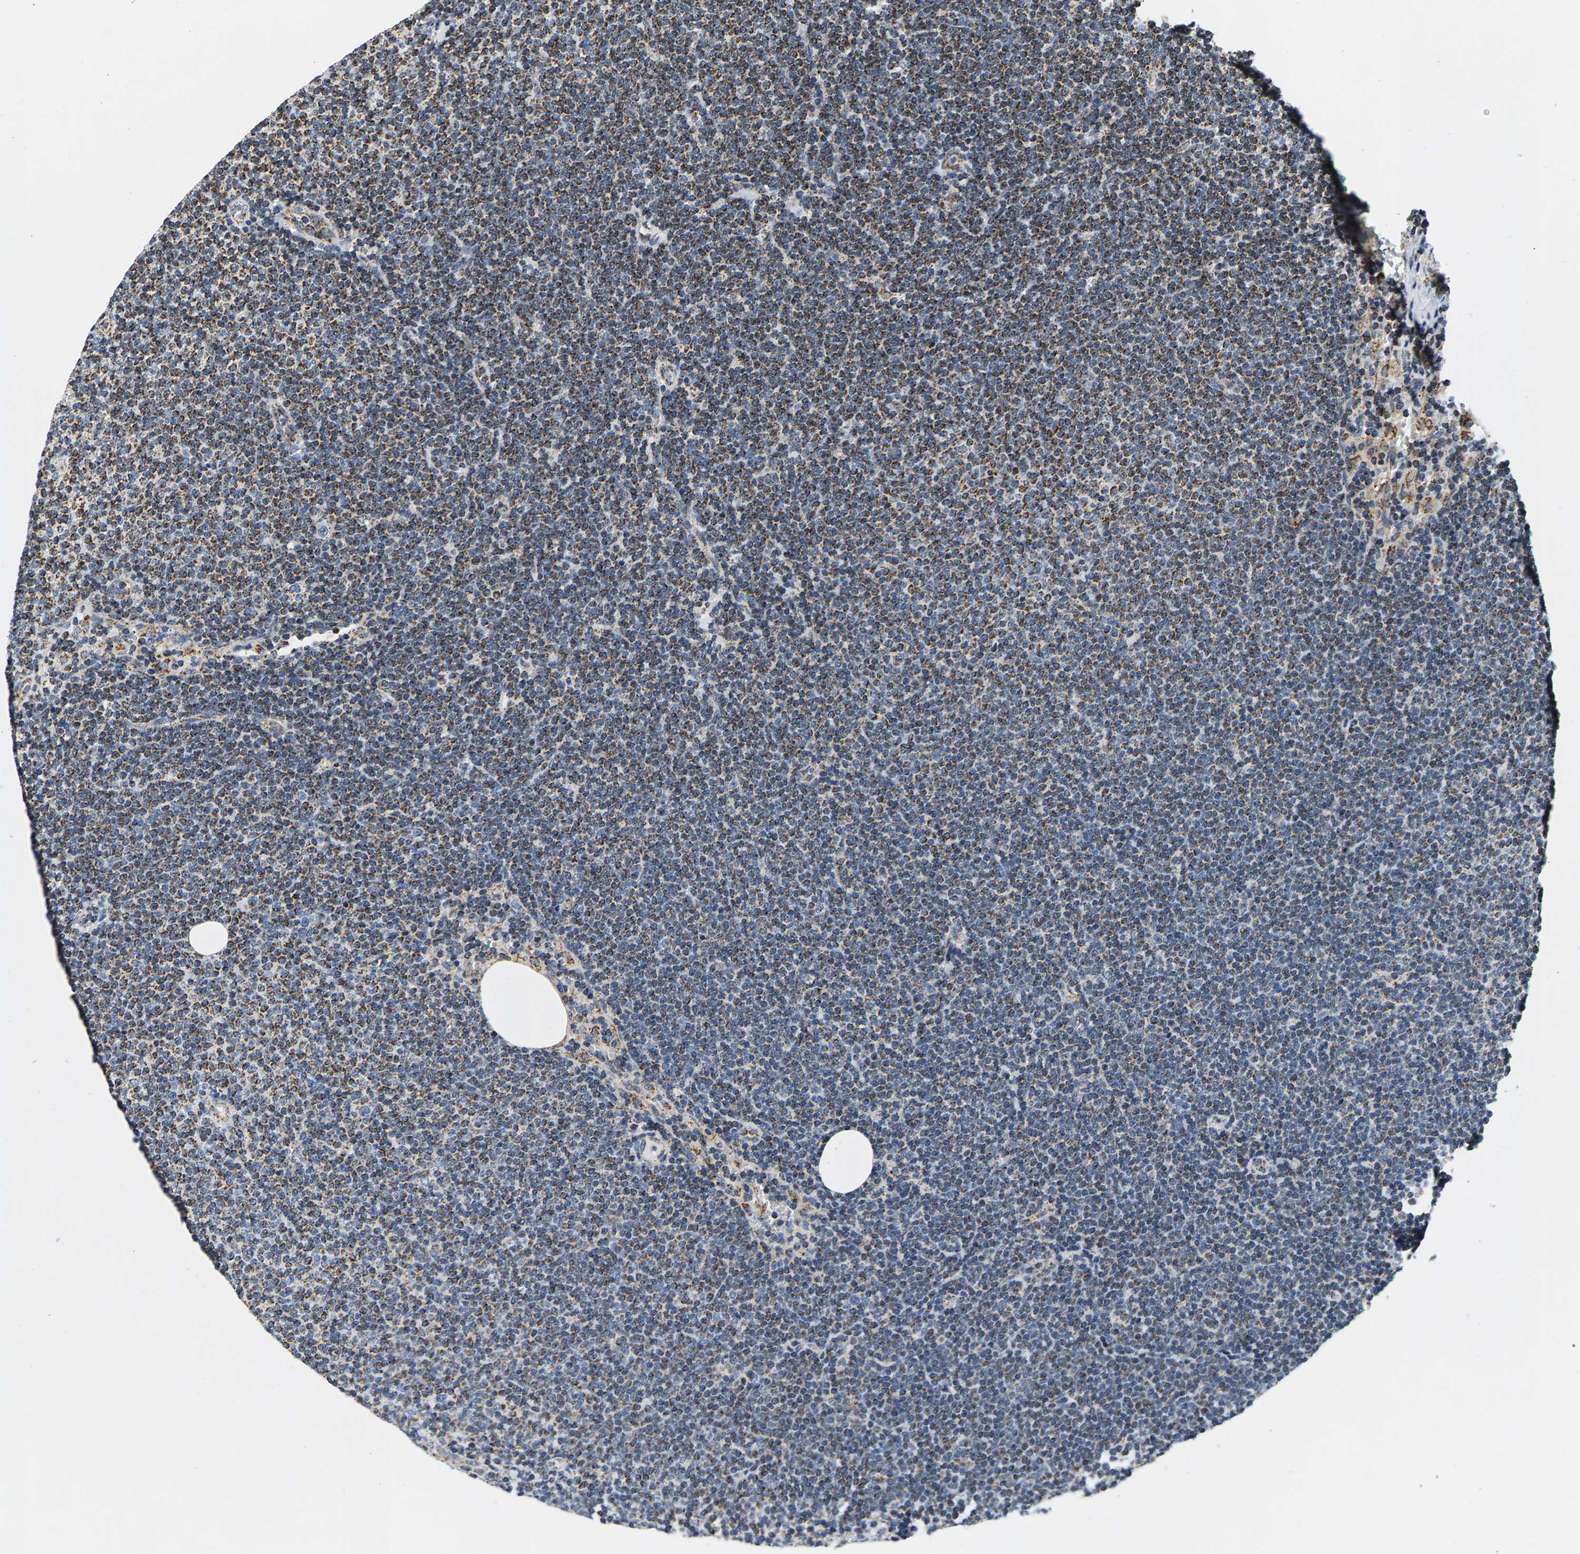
{"staining": {"intensity": "moderate", "quantity": ">75%", "location": "cytoplasmic/membranous"}, "tissue": "lymphoma", "cell_type": "Tumor cells", "image_type": "cancer", "snomed": [{"axis": "morphology", "description": "Malignant lymphoma, non-Hodgkin's type, Low grade"}, {"axis": "topography", "description": "Lymph node"}], "caption": "Brown immunohistochemical staining in human malignant lymphoma, non-Hodgkin's type (low-grade) displays moderate cytoplasmic/membranous staining in about >75% of tumor cells. Using DAB (3,3'-diaminobenzidine) (brown) and hematoxylin (blue) stains, captured at high magnification using brightfield microscopy.", "gene": "PDE1A", "patient": {"sex": "female", "age": 53}}